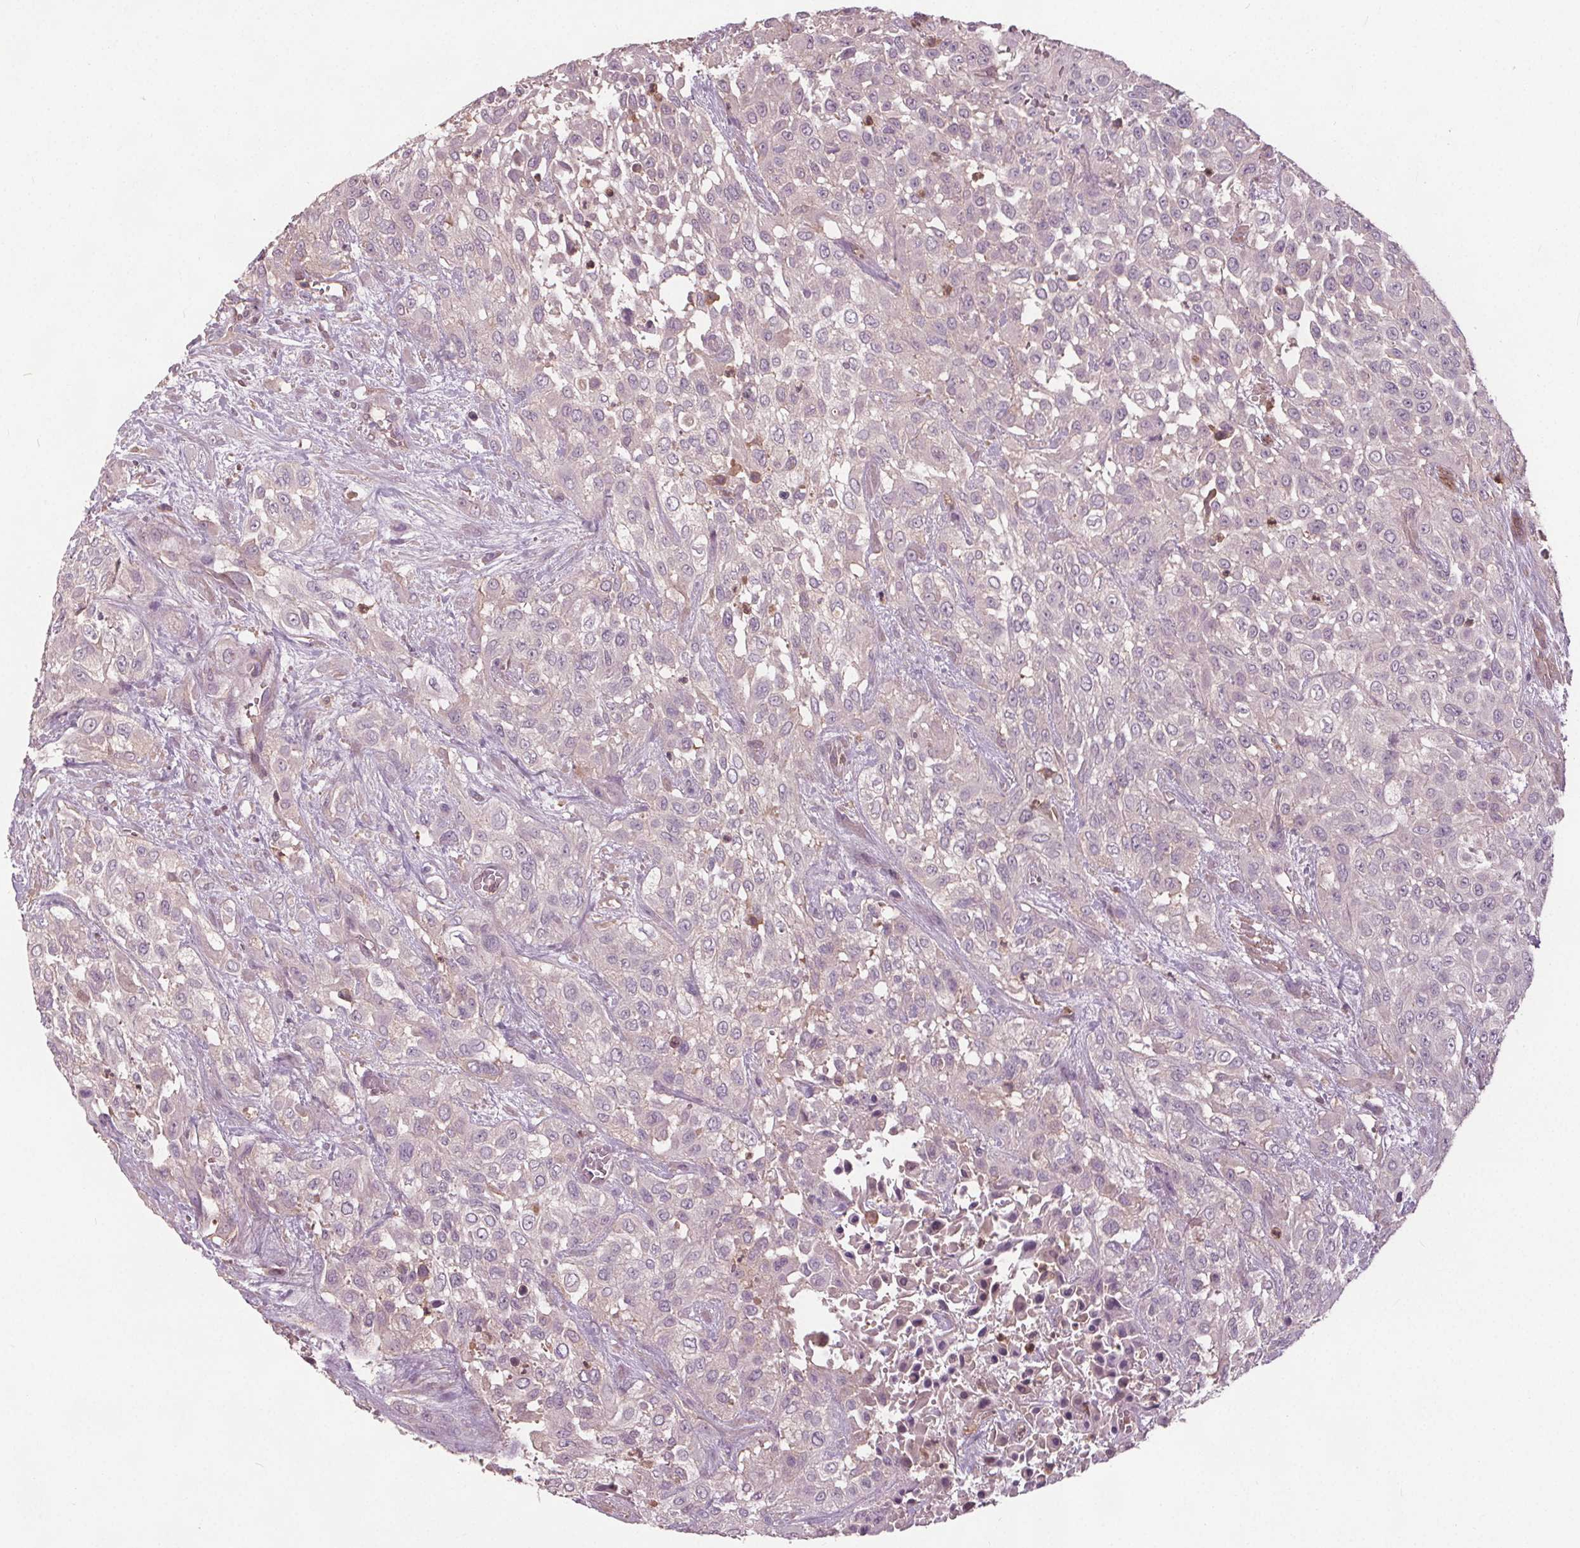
{"staining": {"intensity": "negative", "quantity": "none", "location": "none"}, "tissue": "urothelial cancer", "cell_type": "Tumor cells", "image_type": "cancer", "snomed": [{"axis": "morphology", "description": "Urothelial carcinoma, High grade"}, {"axis": "topography", "description": "Urinary bladder"}], "caption": "A histopathology image of urothelial carcinoma (high-grade) stained for a protein demonstrates no brown staining in tumor cells.", "gene": "PDGFD", "patient": {"sex": "male", "age": 57}}